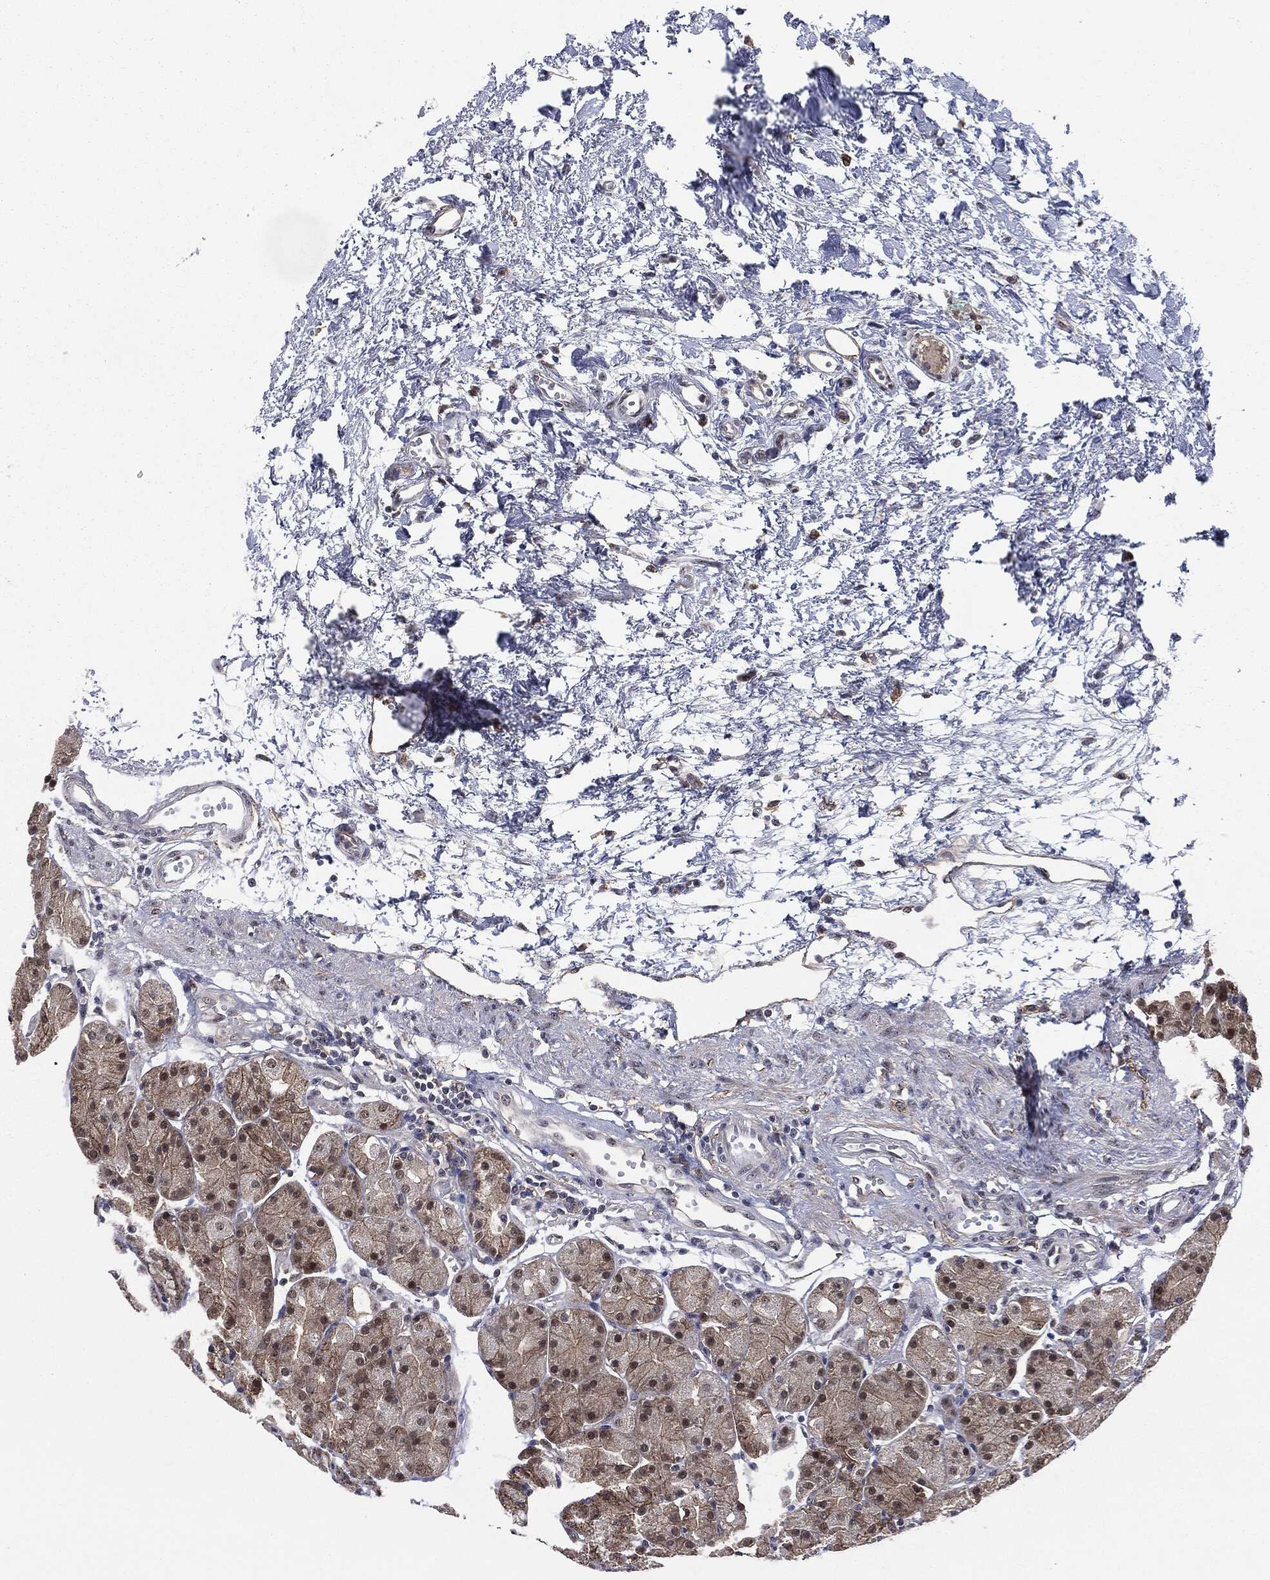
{"staining": {"intensity": "moderate", "quantity": "<25%", "location": "cytoplasmic/membranous,nuclear"}, "tissue": "stomach", "cell_type": "Glandular cells", "image_type": "normal", "snomed": [{"axis": "morphology", "description": "Normal tissue, NOS"}, {"axis": "morphology", "description": "Adenocarcinoma, NOS"}, {"axis": "topography", "description": "Stomach"}], "caption": "Unremarkable stomach exhibits moderate cytoplasmic/membranous,nuclear staining in approximately <25% of glandular cells, visualized by immunohistochemistry. Immunohistochemistry (ihc) stains the protein of interest in brown and the nuclei are stained blue.", "gene": "TRMT1L", "patient": {"sex": "female", "age": 81}}